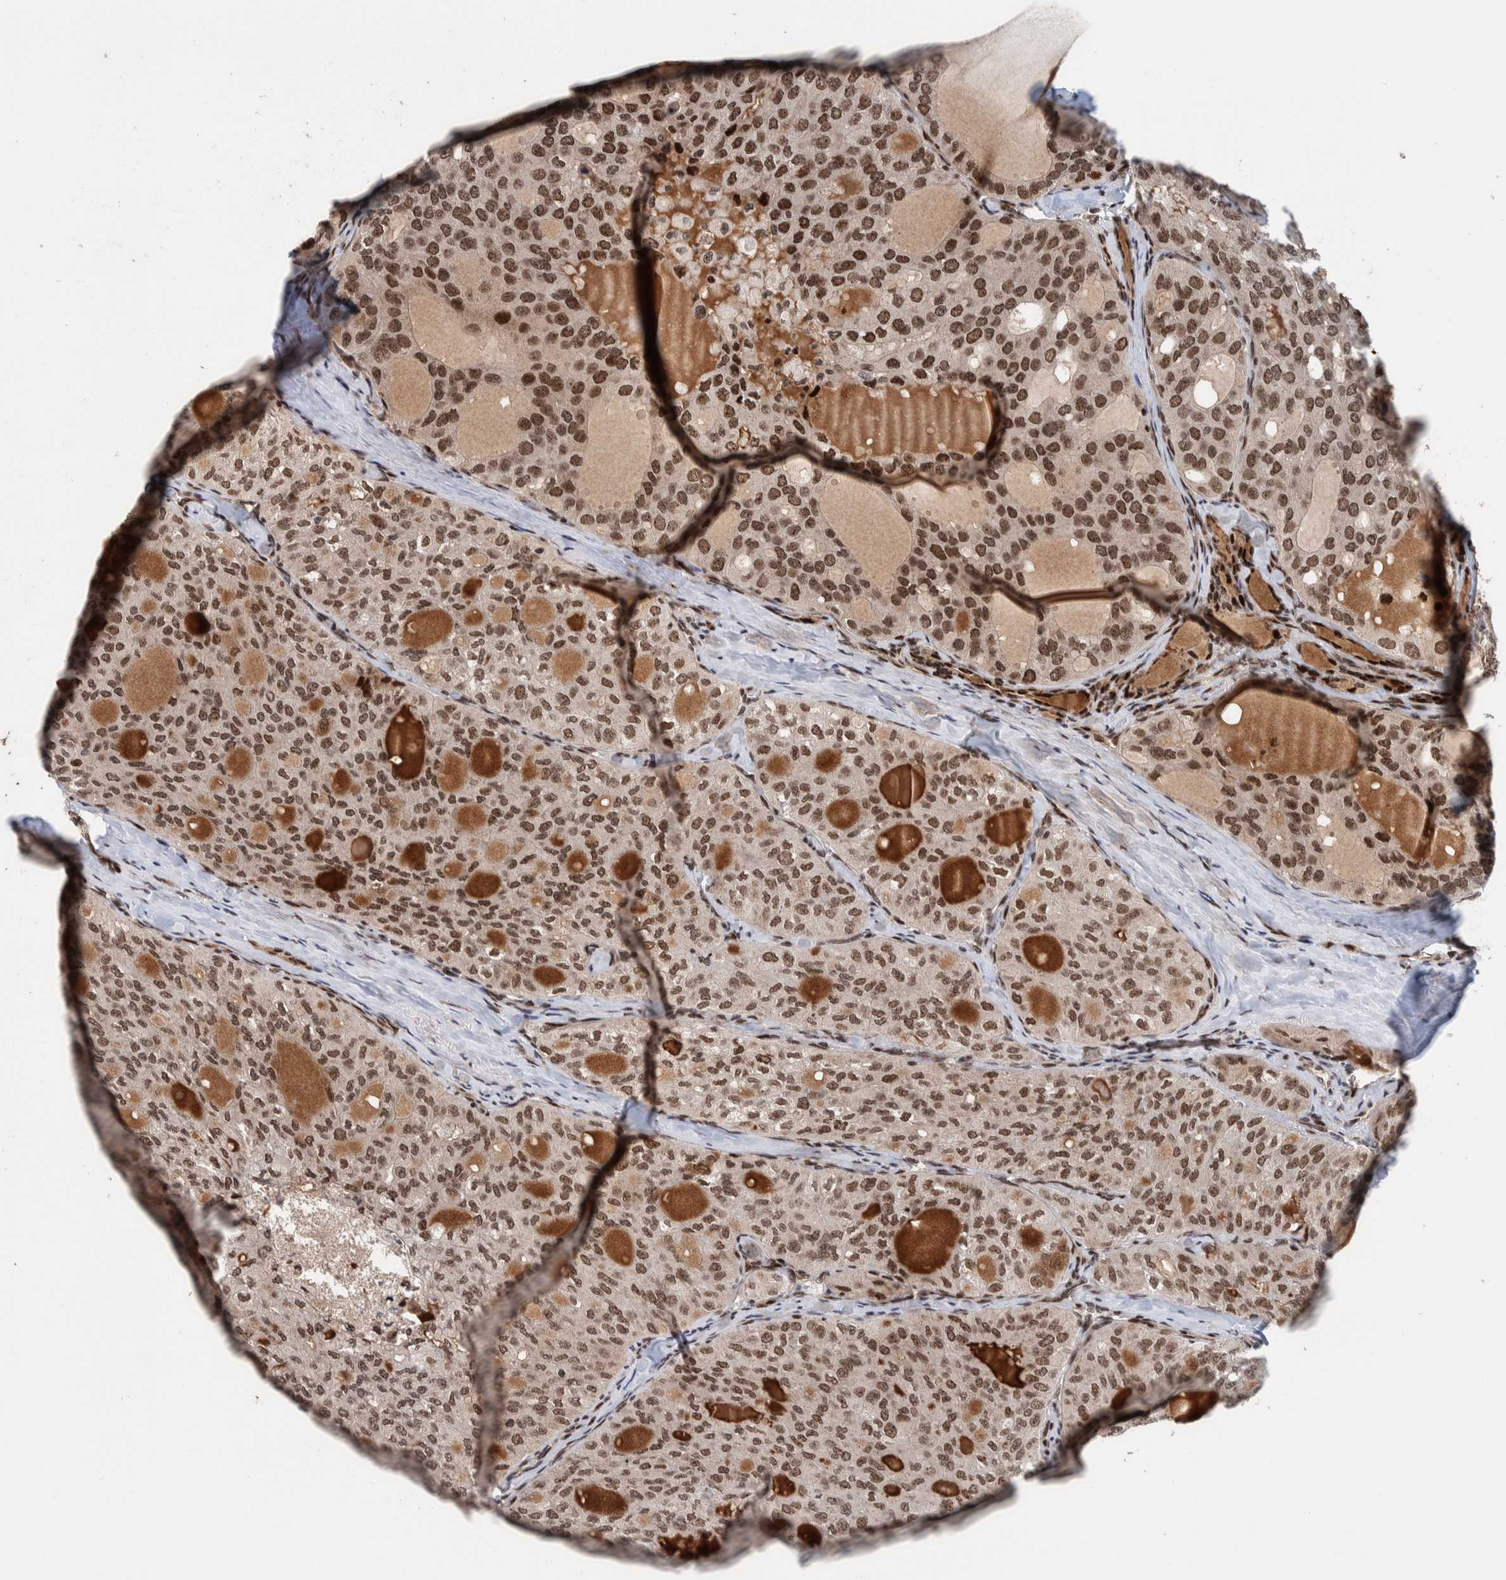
{"staining": {"intensity": "moderate", "quantity": ">75%", "location": "nuclear"}, "tissue": "thyroid cancer", "cell_type": "Tumor cells", "image_type": "cancer", "snomed": [{"axis": "morphology", "description": "Follicular adenoma carcinoma, NOS"}, {"axis": "topography", "description": "Thyroid gland"}], "caption": "Human follicular adenoma carcinoma (thyroid) stained with a brown dye shows moderate nuclear positive positivity in about >75% of tumor cells.", "gene": "CHD4", "patient": {"sex": "male", "age": 75}}